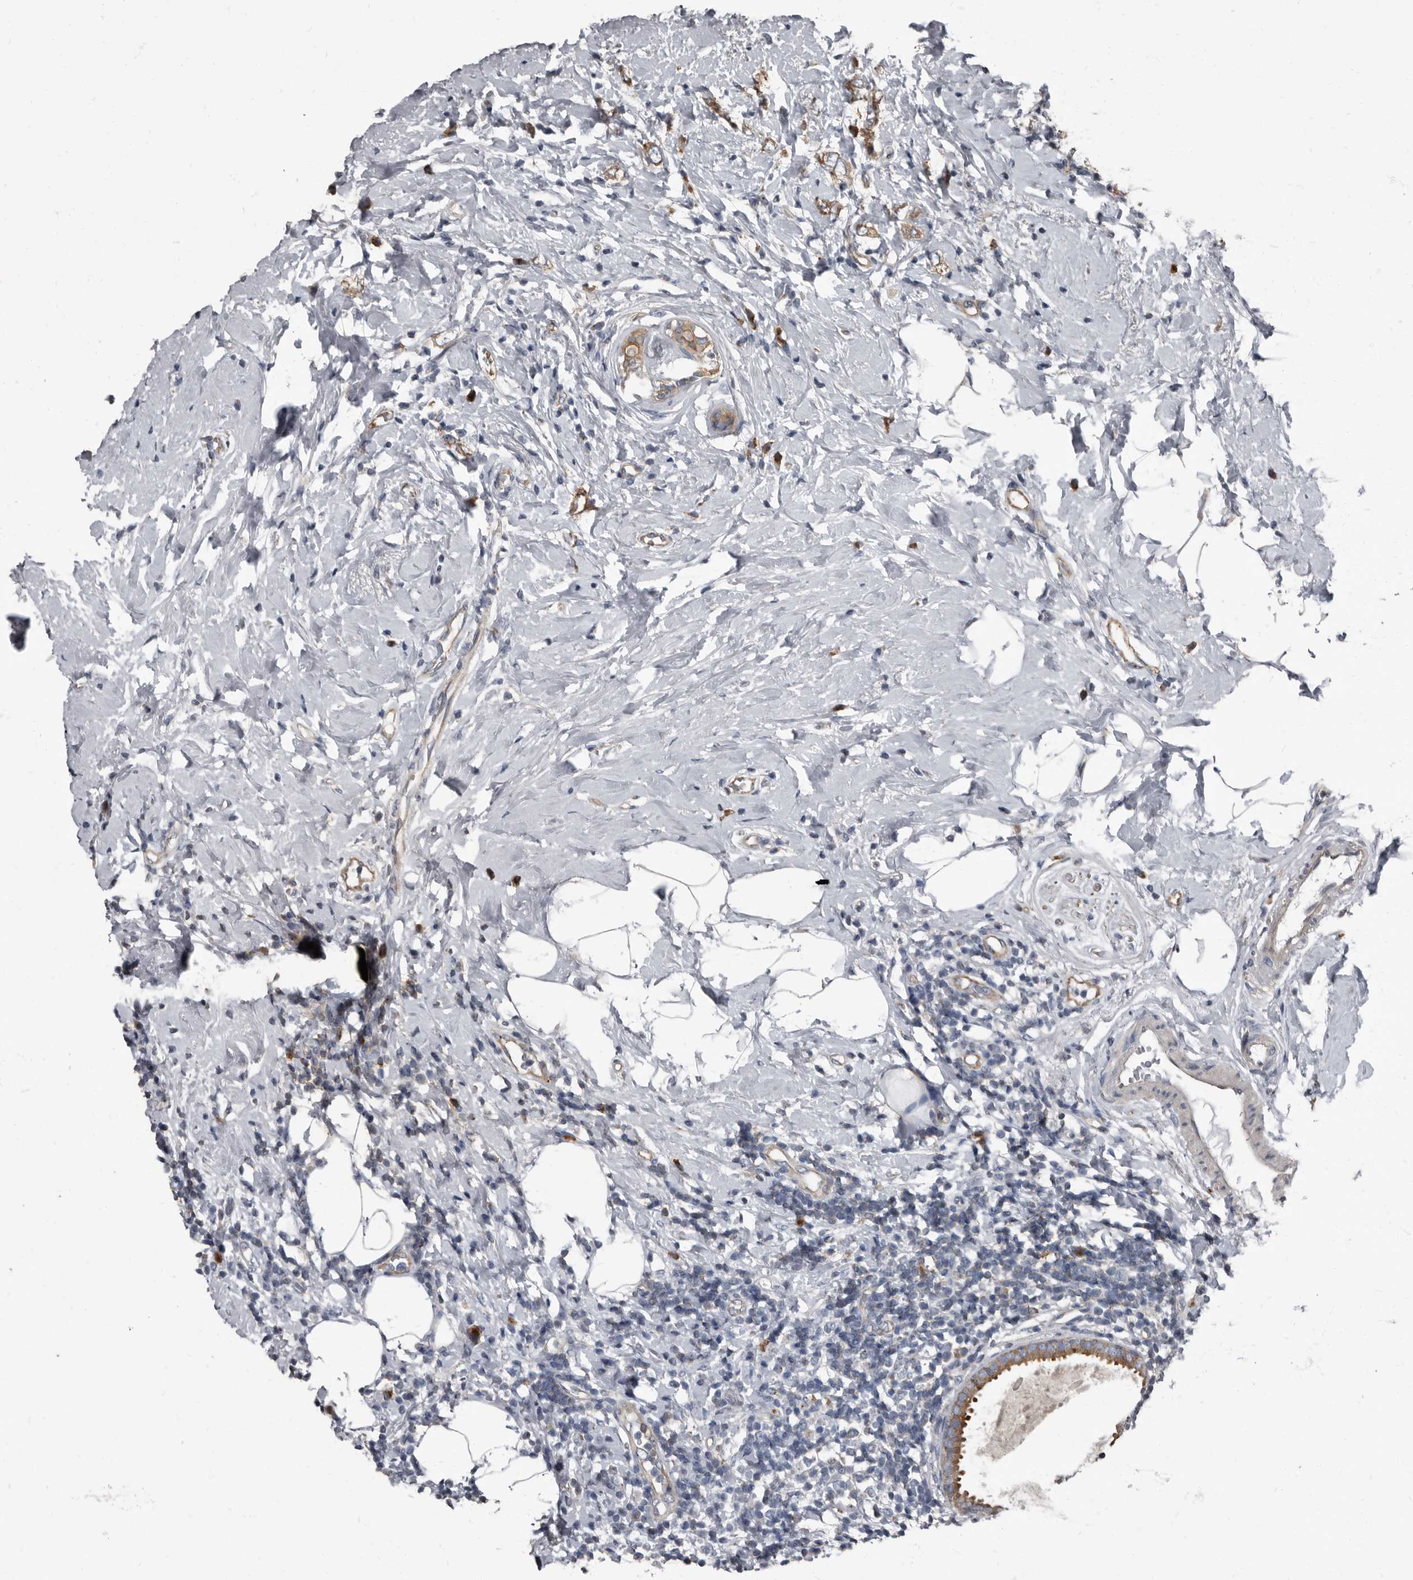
{"staining": {"intensity": "moderate", "quantity": ">75%", "location": "cytoplasmic/membranous"}, "tissue": "breast cancer", "cell_type": "Tumor cells", "image_type": "cancer", "snomed": [{"axis": "morphology", "description": "Lobular carcinoma"}, {"axis": "topography", "description": "Breast"}], "caption": "Lobular carcinoma (breast) was stained to show a protein in brown. There is medium levels of moderate cytoplasmic/membranous expression in approximately >75% of tumor cells.", "gene": "TPD52L1", "patient": {"sex": "female", "age": 47}}